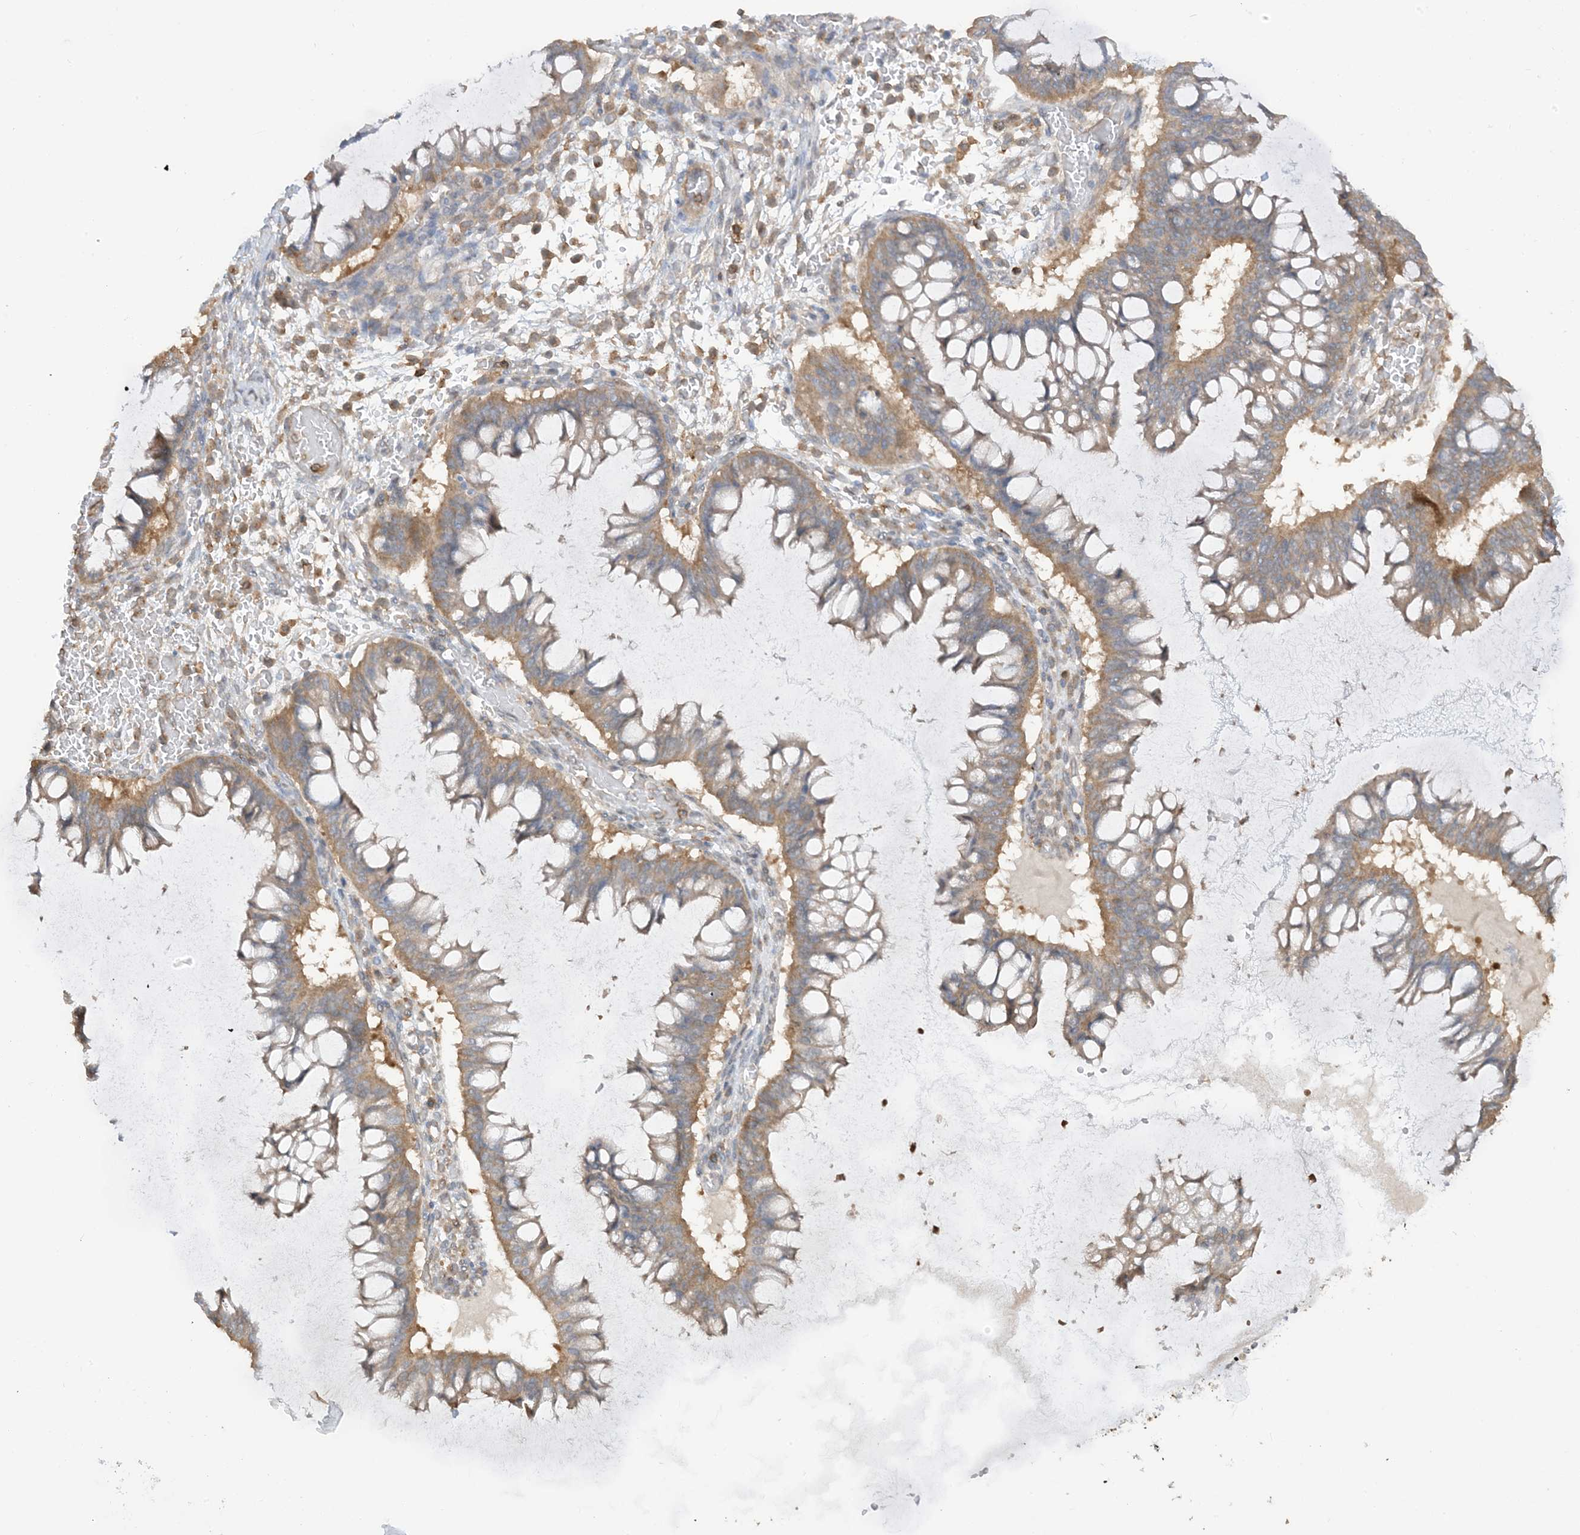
{"staining": {"intensity": "moderate", "quantity": "25%-75%", "location": "cytoplasmic/membranous"}, "tissue": "ovarian cancer", "cell_type": "Tumor cells", "image_type": "cancer", "snomed": [{"axis": "morphology", "description": "Cystadenocarcinoma, mucinous, NOS"}, {"axis": "topography", "description": "Ovary"}], "caption": "The photomicrograph shows a brown stain indicating the presence of a protein in the cytoplasmic/membranous of tumor cells in ovarian mucinous cystadenocarcinoma. The protein is shown in brown color, while the nuclei are stained blue.", "gene": "CAPZB", "patient": {"sex": "female", "age": 73}}